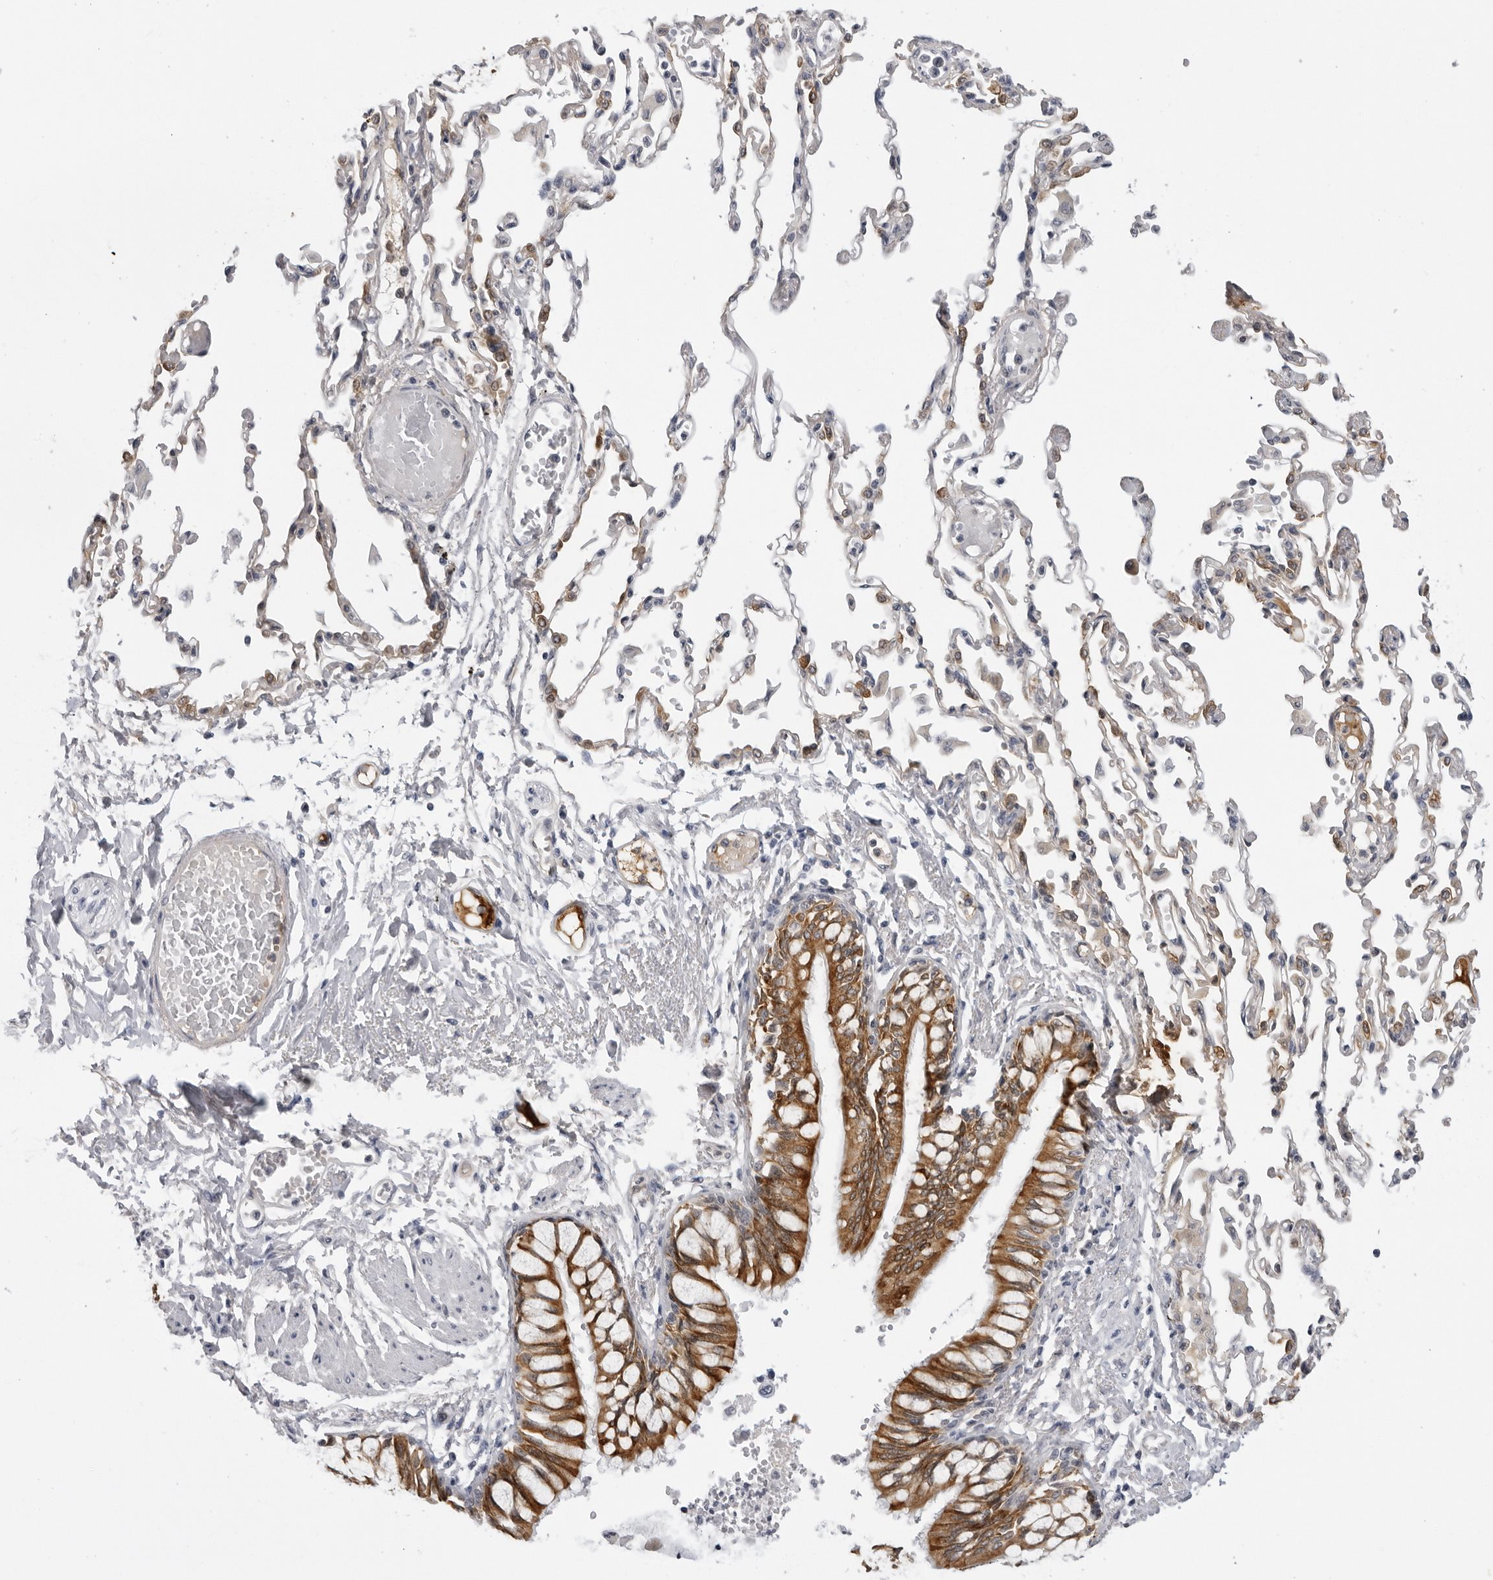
{"staining": {"intensity": "moderate", "quantity": ">75%", "location": "cytoplasmic/membranous"}, "tissue": "bronchus", "cell_type": "Respiratory epithelial cells", "image_type": "normal", "snomed": [{"axis": "morphology", "description": "Normal tissue, NOS"}, {"axis": "topography", "description": "Cartilage tissue"}, {"axis": "topography", "description": "Bronchus"}, {"axis": "topography", "description": "Lung"}], "caption": "Protein staining displays moderate cytoplasmic/membranous staining in approximately >75% of respiratory epithelial cells in benign bronchus. (Stains: DAB in brown, nuclei in blue, Microscopy: brightfield microscopy at high magnification).", "gene": "SERPINF2", "patient": {"sex": "female", "age": 49}}